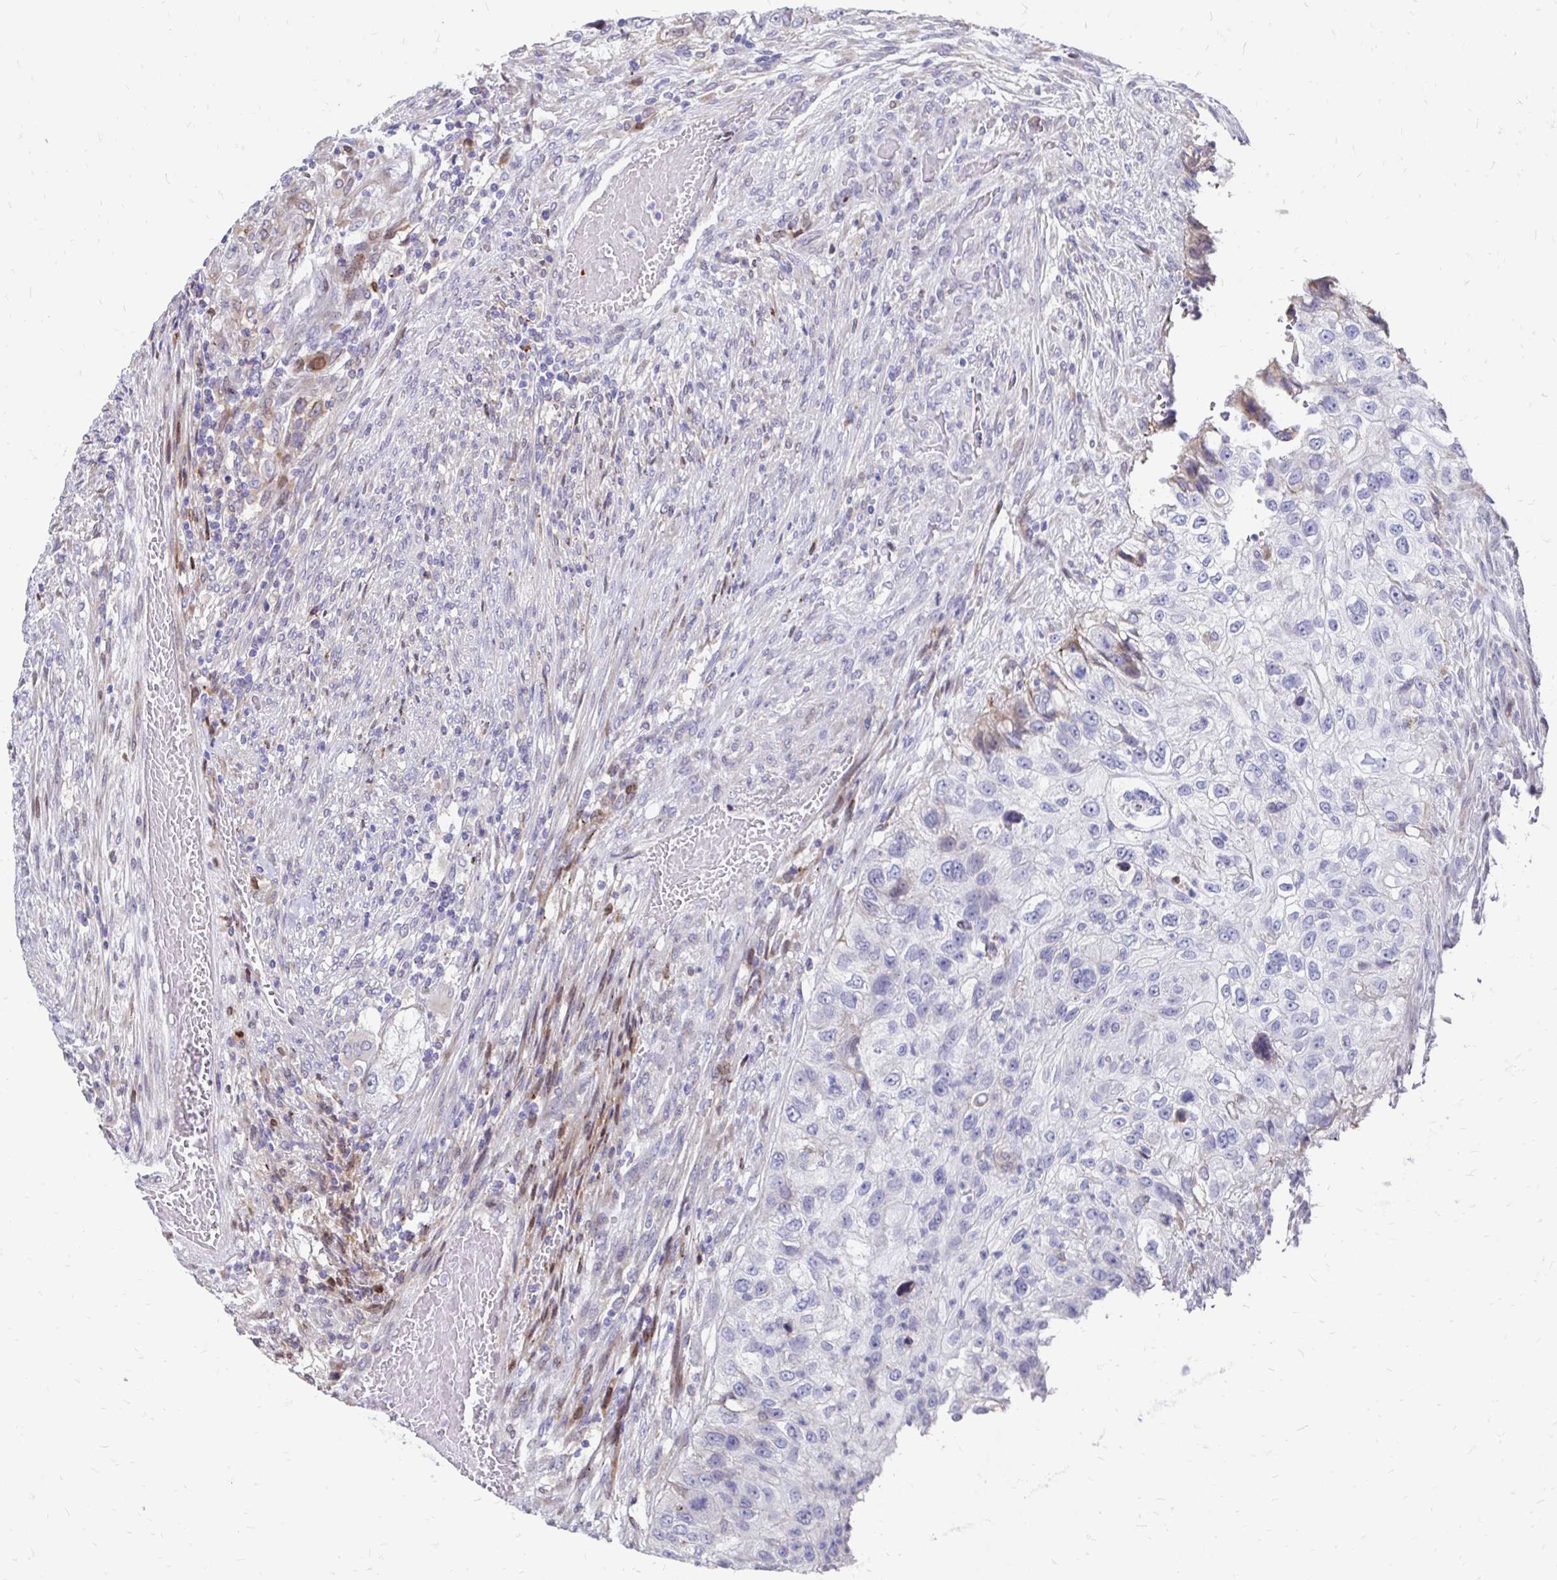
{"staining": {"intensity": "negative", "quantity": "none", "location": "none"}, "tissue": "urothelial cancer", "cell_type": "Tumor cells", "image_type": "cancer", "snomed": [{"axis": "morphology", "description": "Urothelial carcinoma, High grade"}, {"axis": "topography", "description": "Urinary bladder"}], "caption": "Human urothelial cancer stained for a protein using IHC exhibits no positivity in tumor cells.", "gene": "CDKL1", "patient": {"sex": "female", "age": 60}}